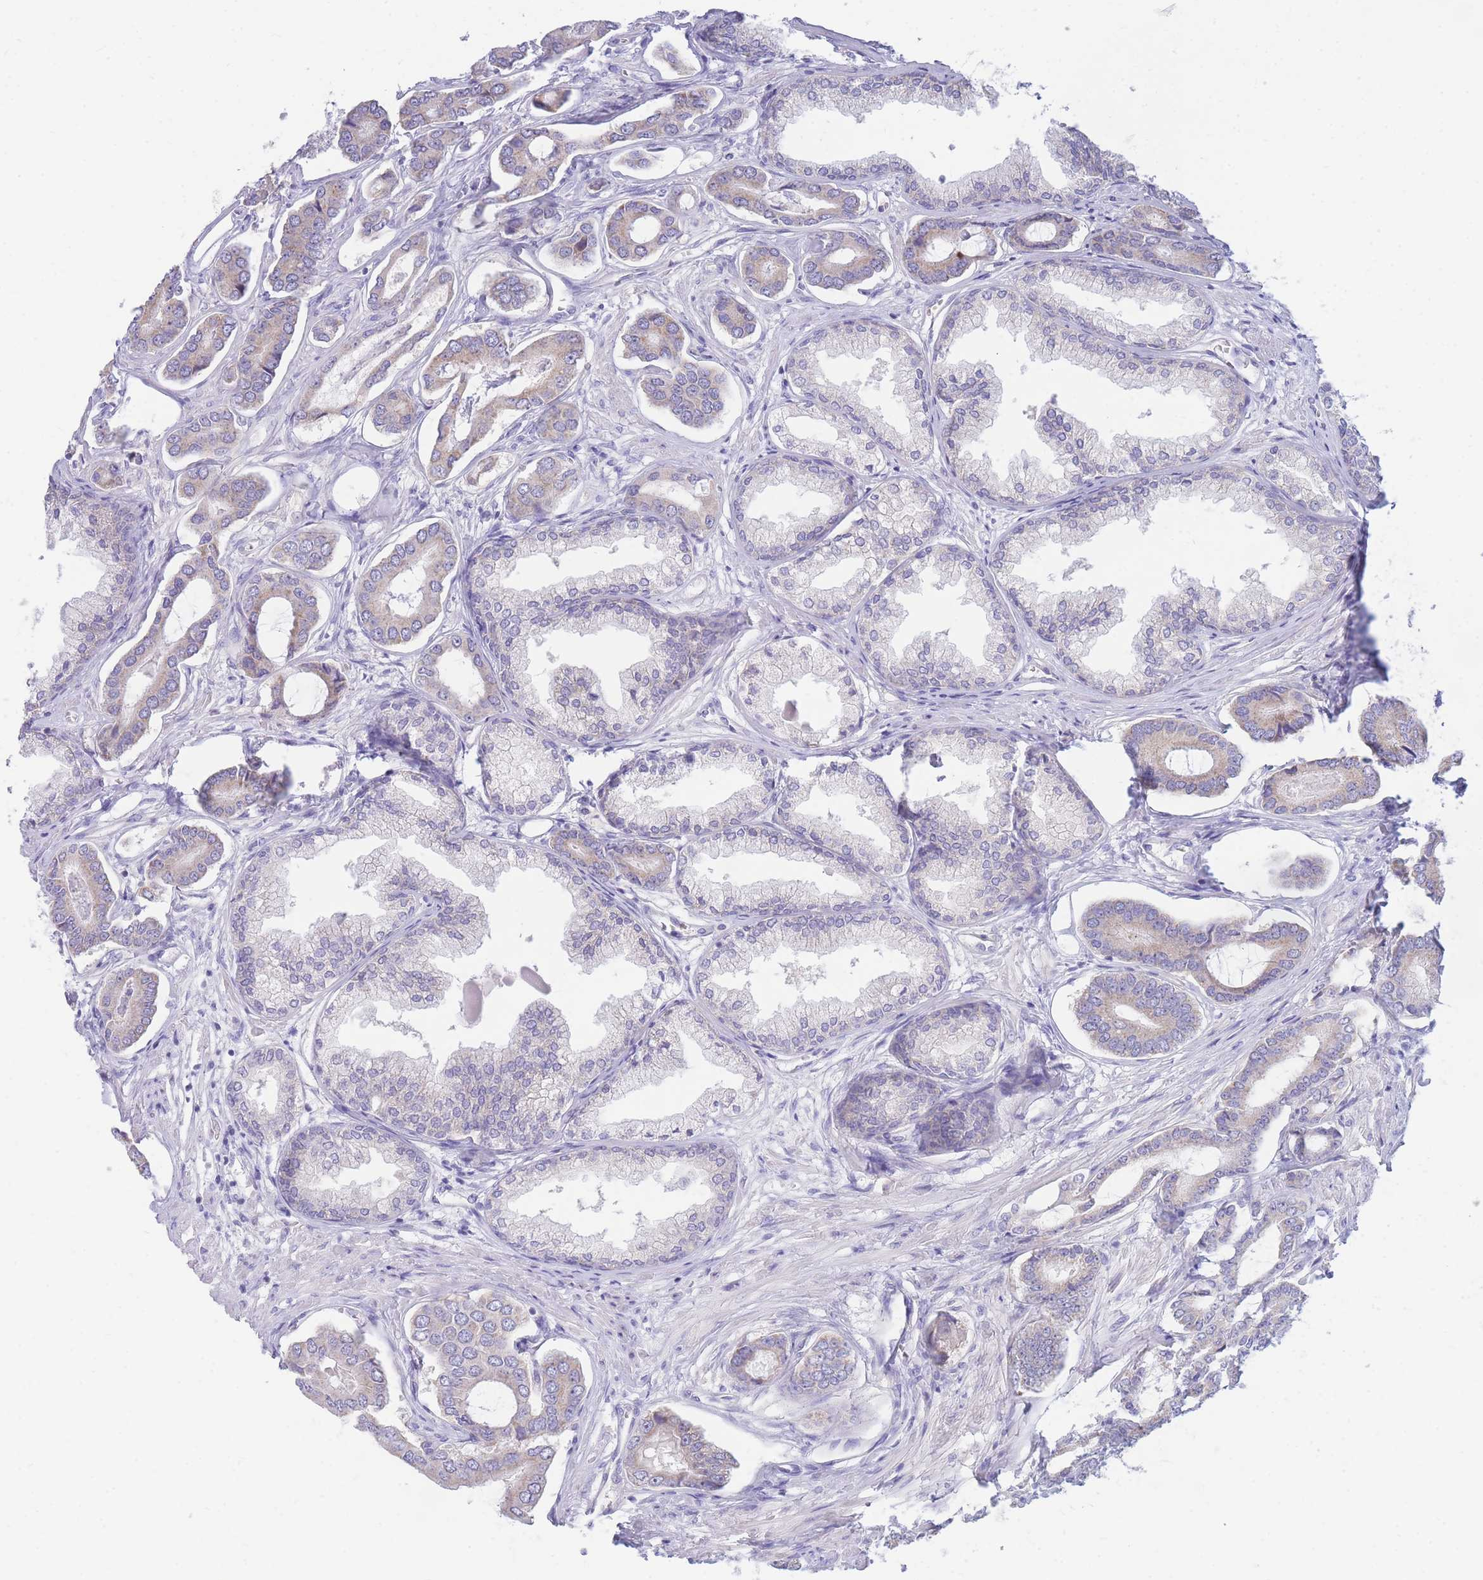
{"staining": {"intensity": "weak", "quantity": "25%-75%", "location": "cytoplasmic/membranous"}, "tissue": "prostate cancer", "cell_type": "Tumor cells", "image_type": "cancer", "snomed": [{"axis": "morphology", "description": "Adenocarcinoma, NOS"}, {"axis": "topography", "description": "Prostate and seminal vesicle, NOS"}], "caption": "Adenocarcinoma (prostate) tissue demonstrates weak cytoplasmic/membranous staining in approximately 25%-75% of tumor cells The protein of interest is shown in brown color, while the nuclei are stained blue.", "gene": "DHRS11", "patient": {"sex": "male", "age": 76}}